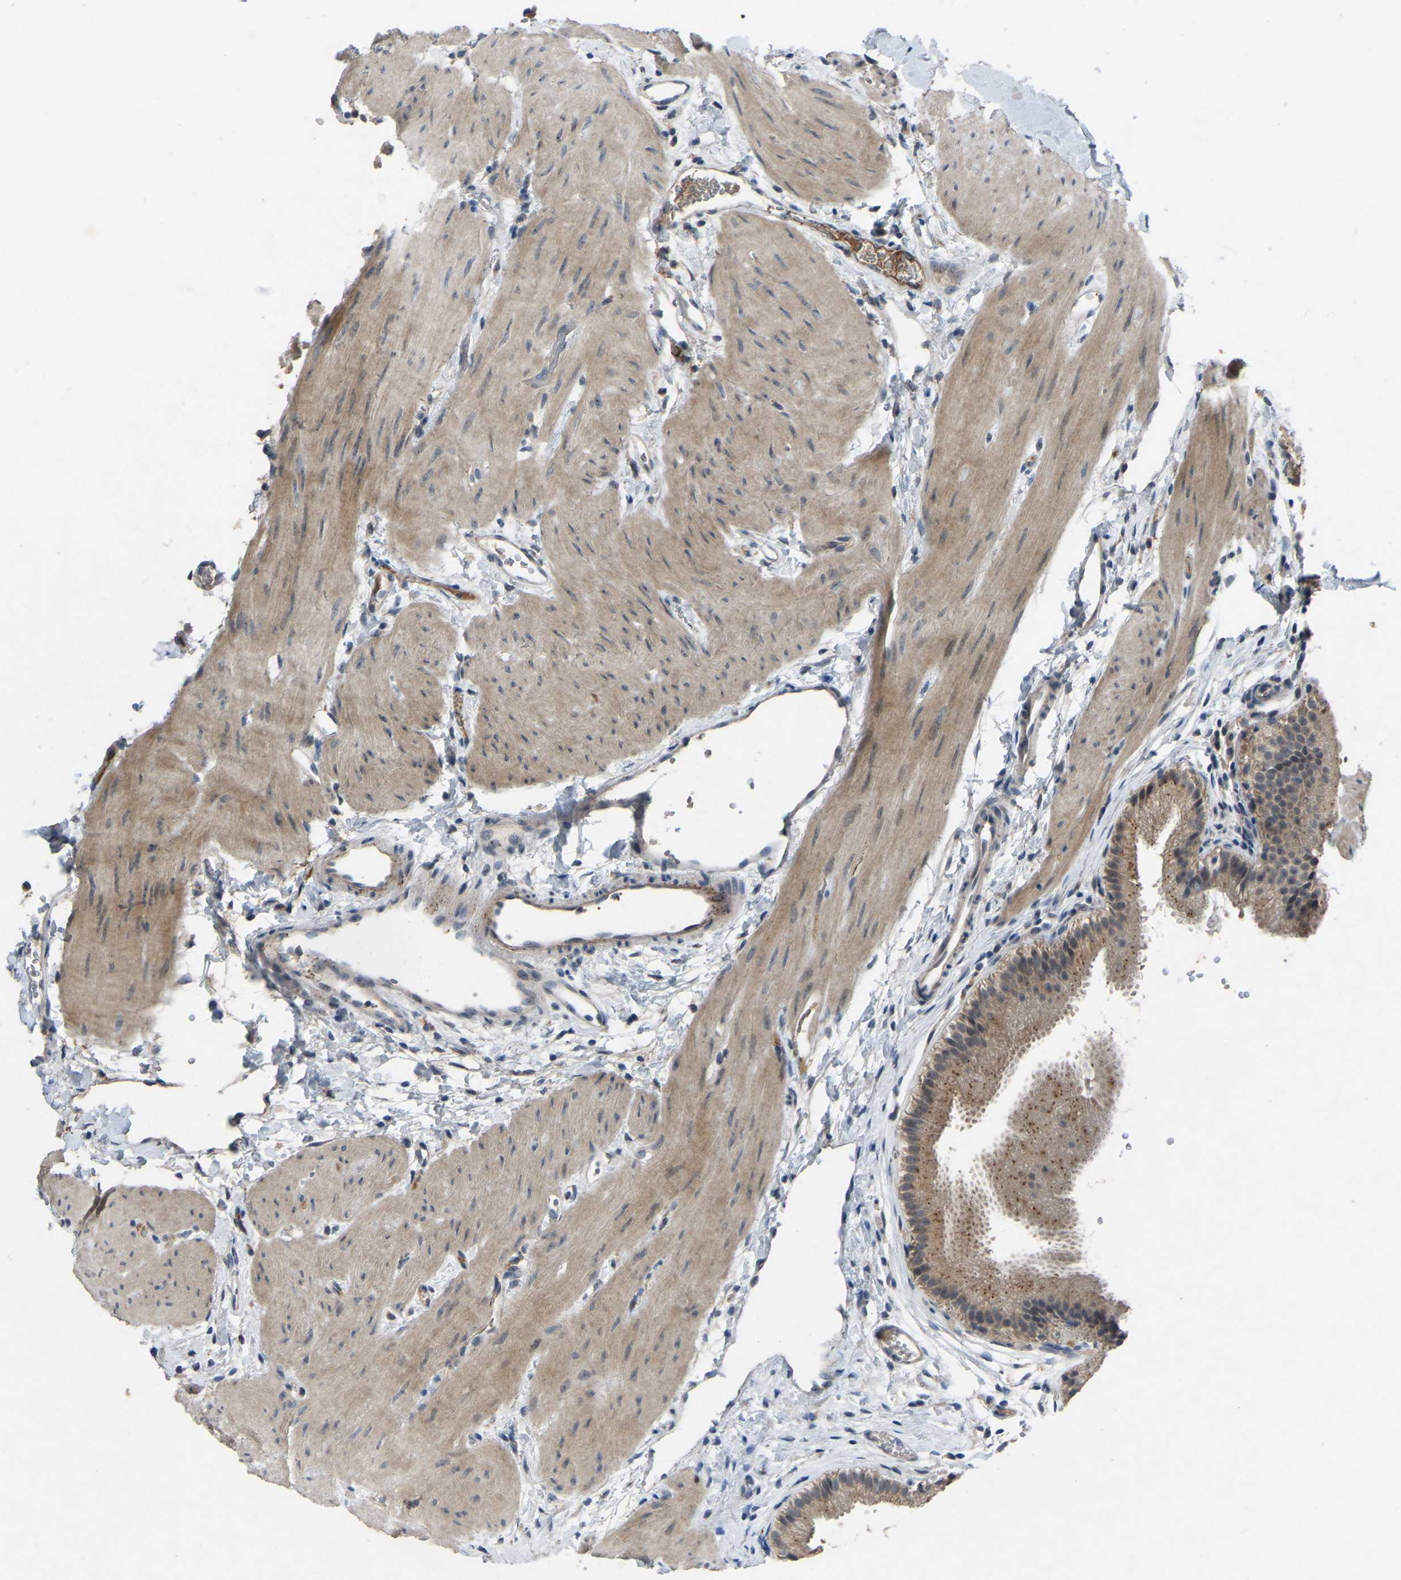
{"staining": {"intensity": "moderate", "quantity": ">75%", "location": "cytoplasmic/membranous,nuclear"}, "tissue": "gallbladder", "cell_type": "Glandular cells", "image_type": "normal", "snomed": [{"axis": "morphology", "description": "Normal tissue, NOS"}, {"axis": "topography", "description": "Gallbladder"}], "caption": "Immunohistochemical staining of benign human gallbladder displays >75% levels of moderate cytoplasmic/membranous,nuclear protein positivity in approximately >75% of glandular cells. (DAB (3,3'-diaminobenzidine) IHC with brightfield microscopy, high magnification).", "gene": "FHIT", "patient": {"sex": "female", "age": 26}}